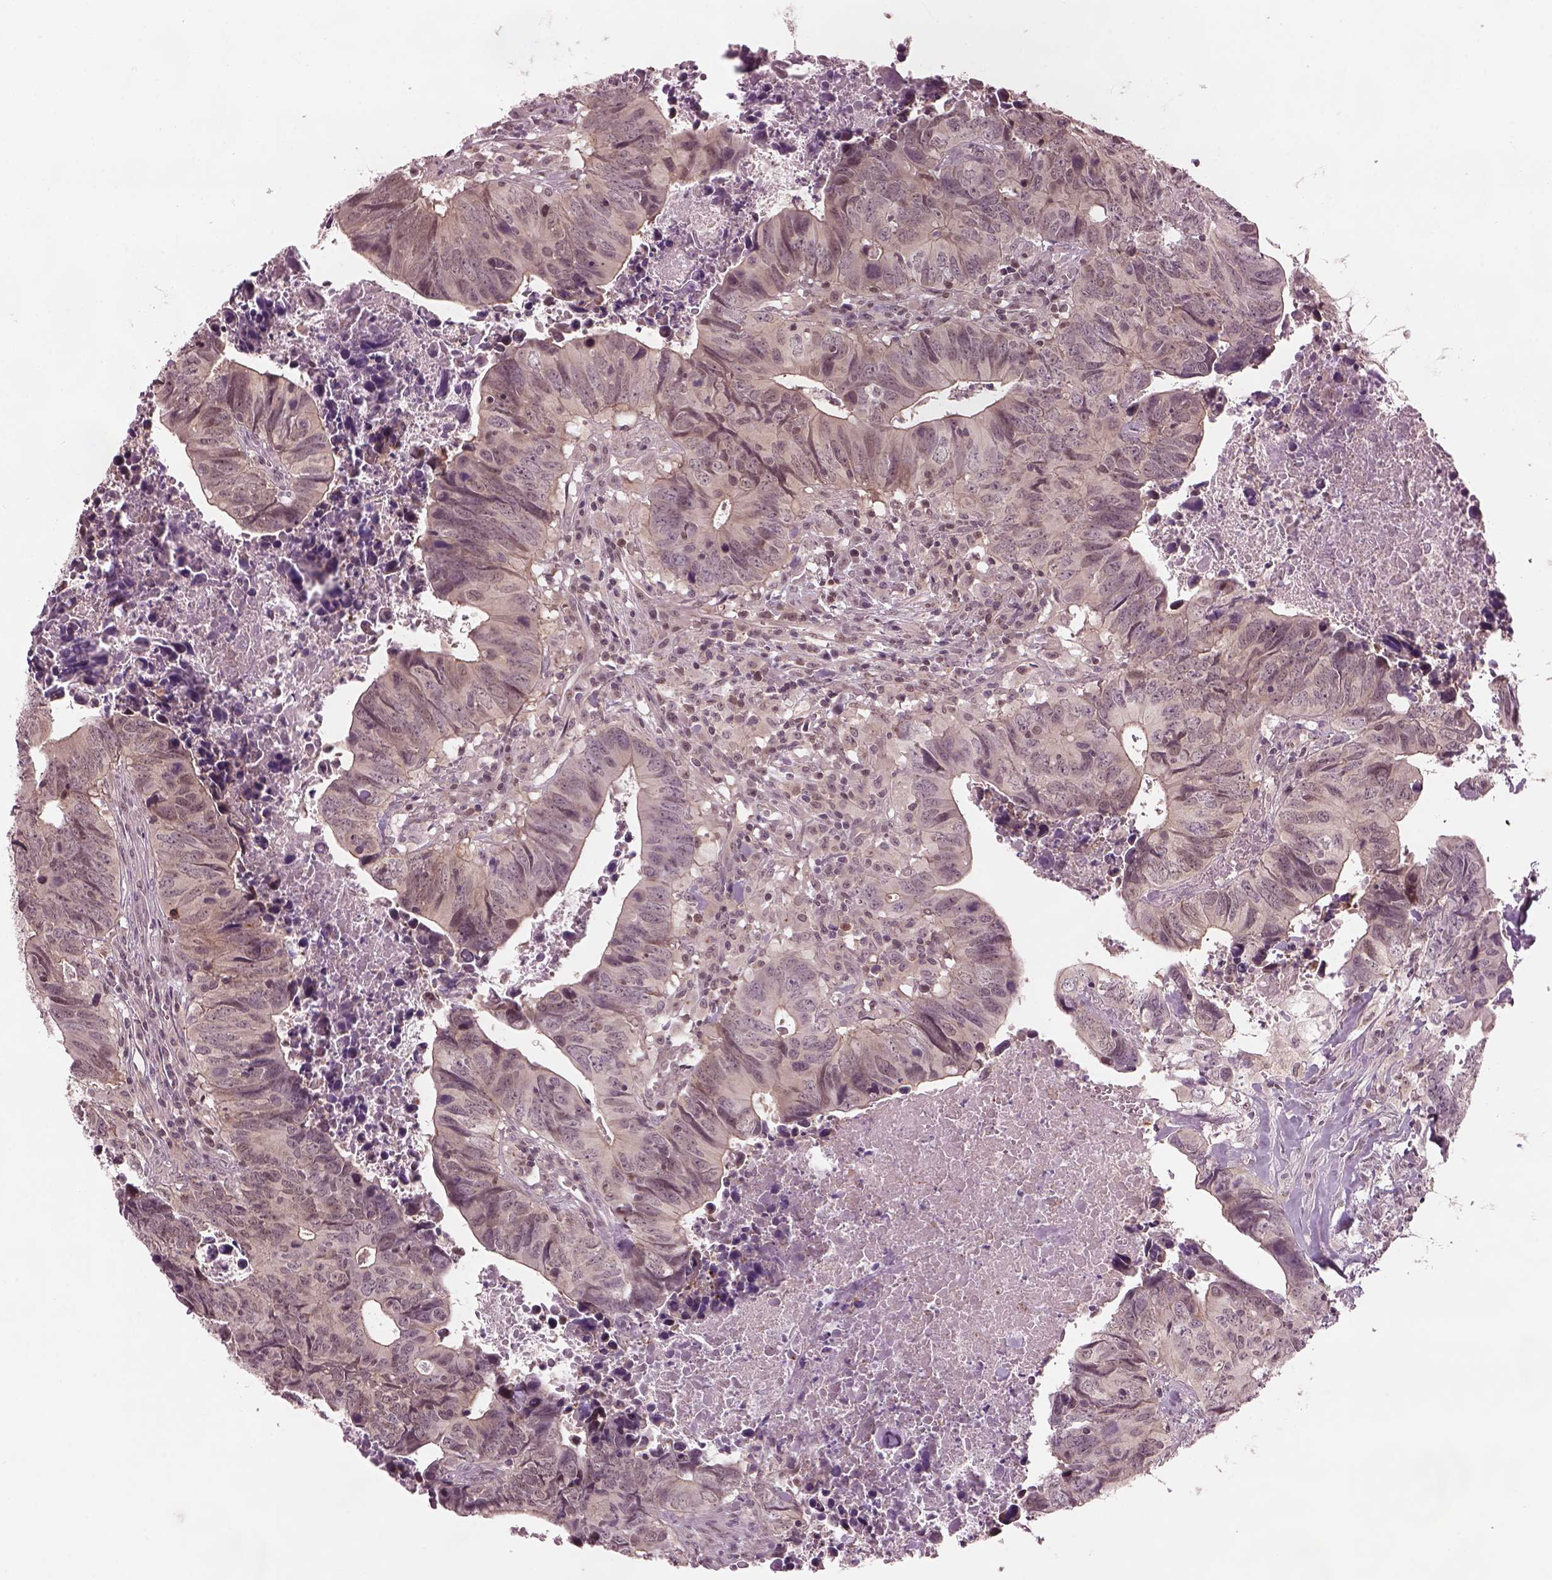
{"staining": {"intensity": "negative", "quantity": "none", "location": "none"}, "tissue": "colorectal cancer", "cell_type": "Tumor cells", "image_type": "cancer", "snomed": [{"axis": "morphology", "description": "Adenocarcinoma, NOS"}, {"axis": "topography", "description": "Colon"}], "caption": "This is an IHC histopathology image of adenocarcinoma (colorectal). There is no staining in tumor cells.", "gene": "SRI", "patient": {"sex": "female", "age": 82}}